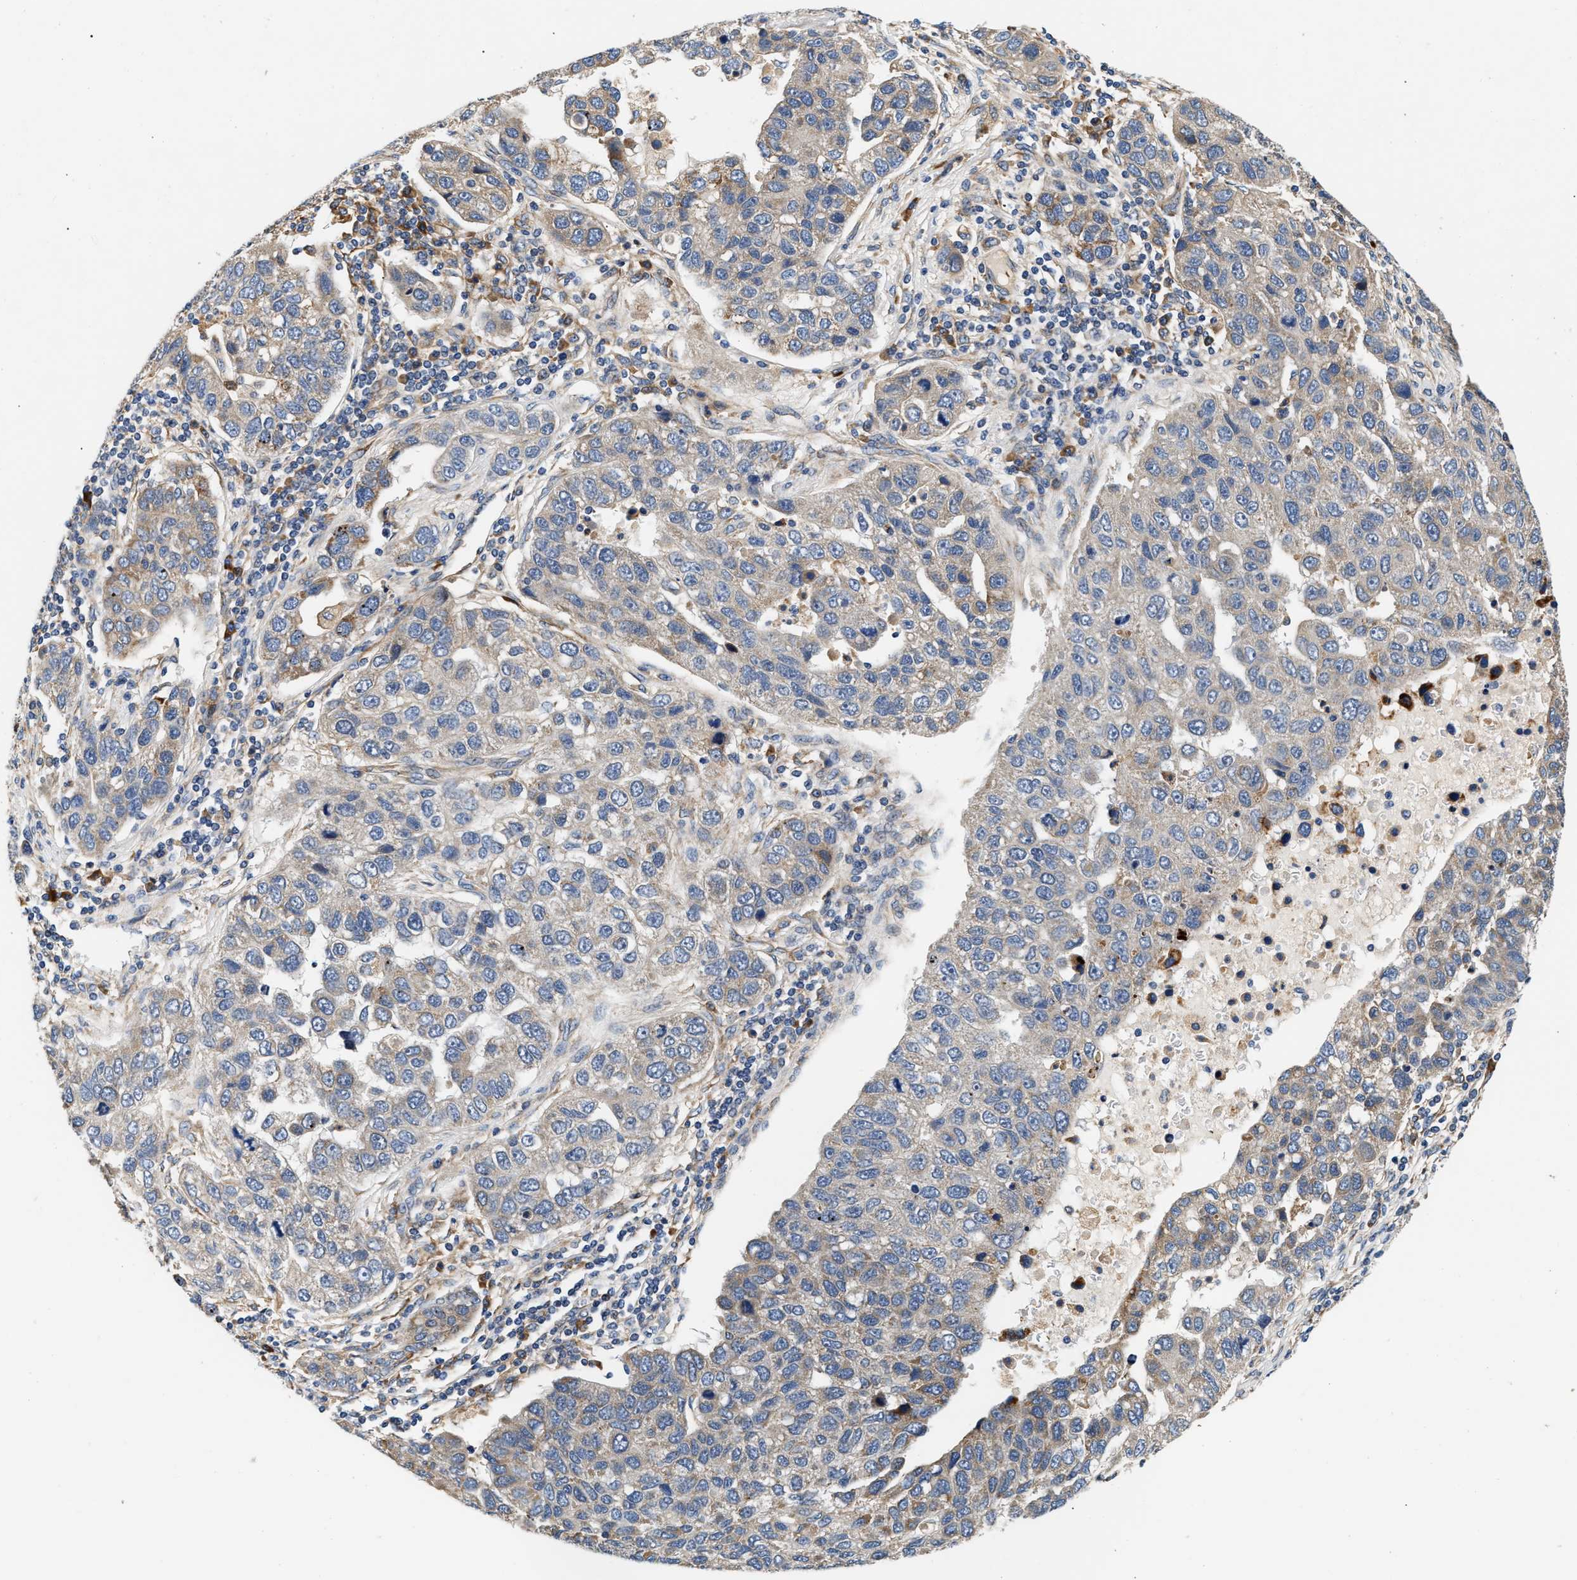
{"staining": {"intensity": "moderate", "quantity": "<25%", "location": "cytoplasmic/membranous"}, "tissue": "pancreatic cancer", "cell_type": "Tumor cells", "image_type": "cancer", "snomed": [{"axis": "morphology", "description": "Adenocarcinoma, NOS"}, {"axis": "topography", "description": "Pancreas"}], "caption": "Brown immunohistochemical staining in human pancreatic cancer (adenocarcinoma) exhibits moderate cytoplasmic/membranous expression in approximately <25% of tumor cells. (Stains: DAB (3,3'-diaminobenzidine) in brown, nuclei in blue, Microscopy: brightfield microscopy at high magnification).", "gene": "IFT74", "patient": {"sex": "female", "age": 61}}